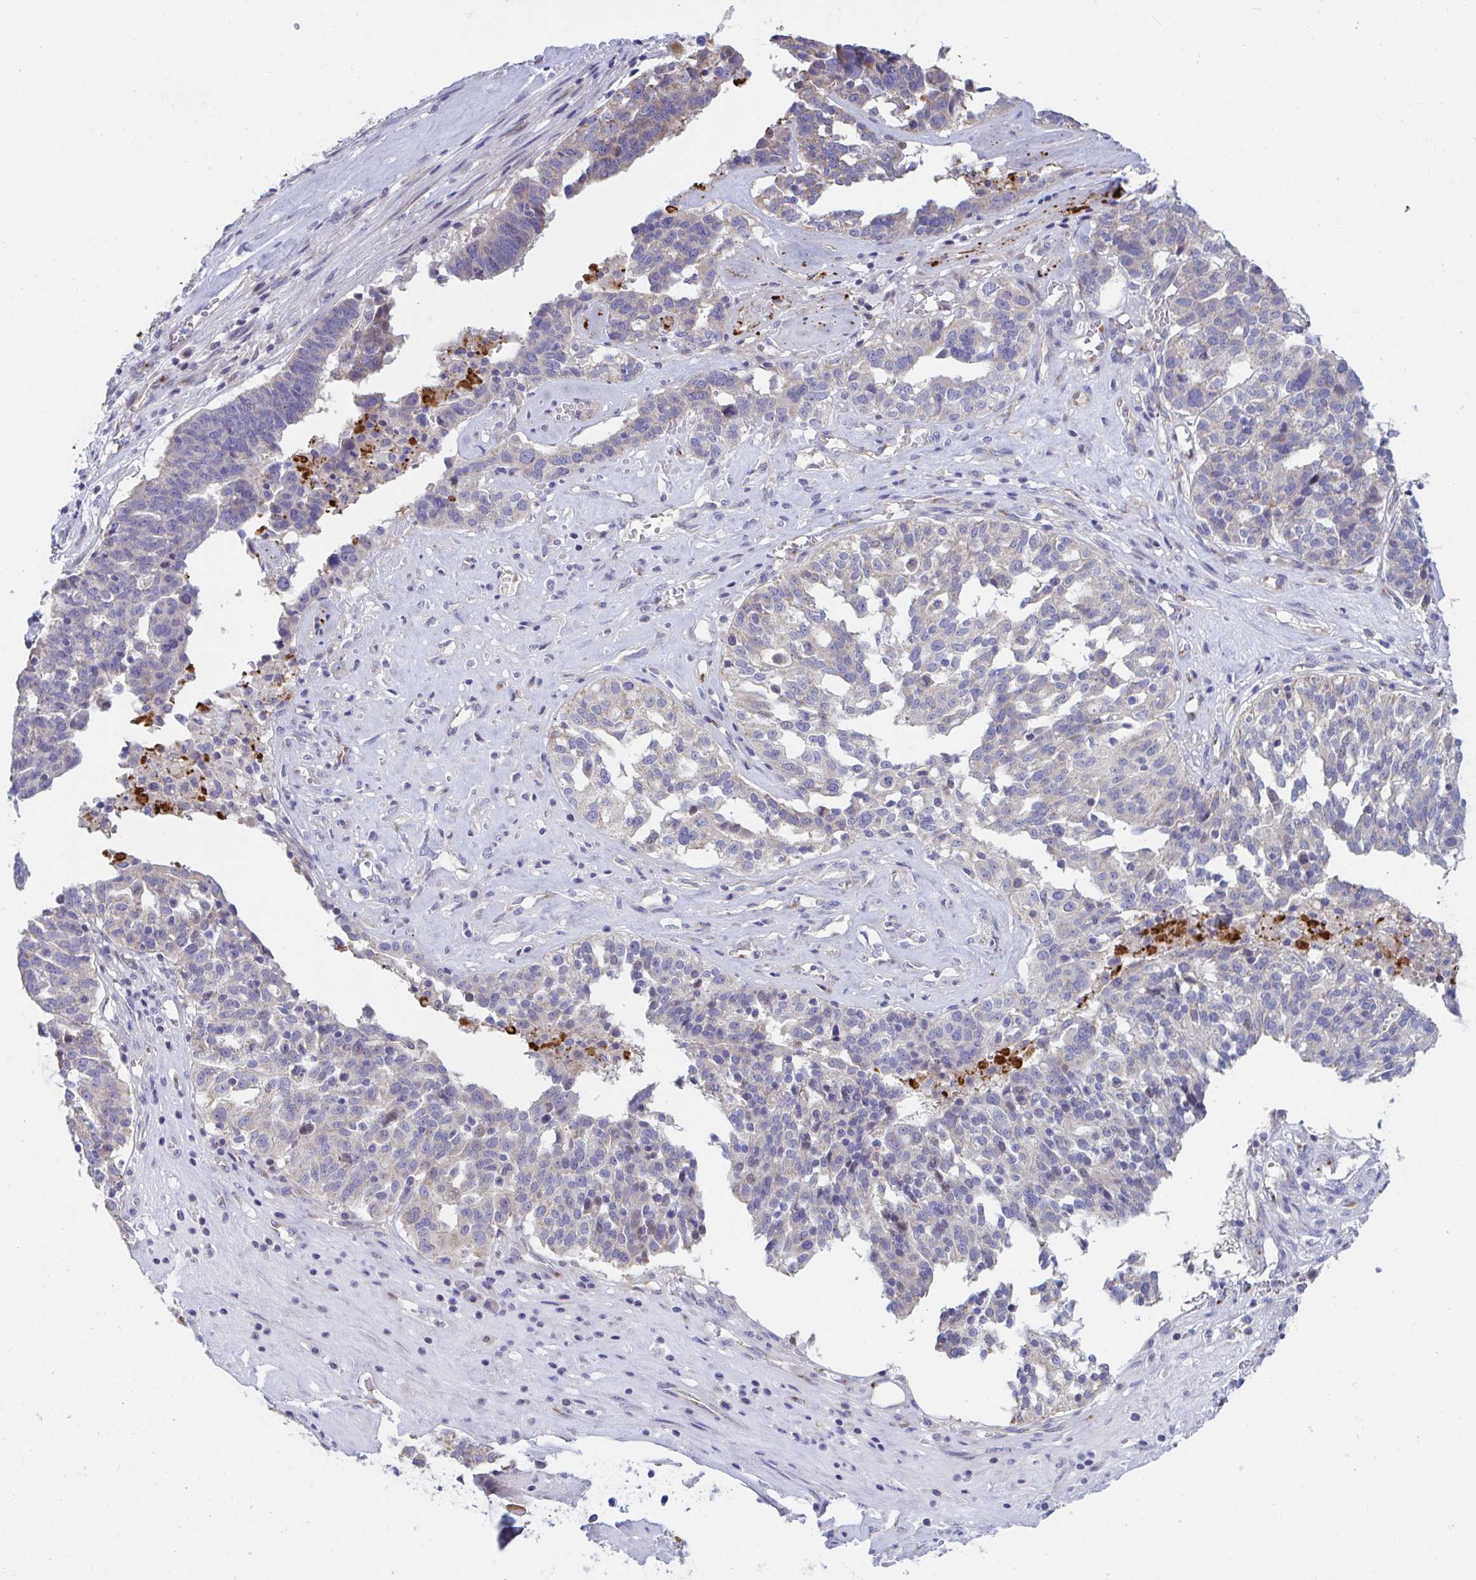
{"staining": {"intensity": "negative", "quantity": "none", "location": "none"}, "tissue": "ovarian cancer", "cell_type": "Tumor cells", "image_type": "cancer", "snomed": [{"axis": "morphology", "description": "Cystadenocarcinoma, serous, NOS"}, {"axis": "topography", "description": "Ovary"}], "caption": "The micrograph displays no staining of tumor cells in ovarian cancer (serous cystadenocarcinoma). (DAB (3,3'-diaminobenzidine) IHC visualized using brightfield microscopy, high magnification).", "gene": "IL37", "patient": {"sex": "female", "age": 59}}